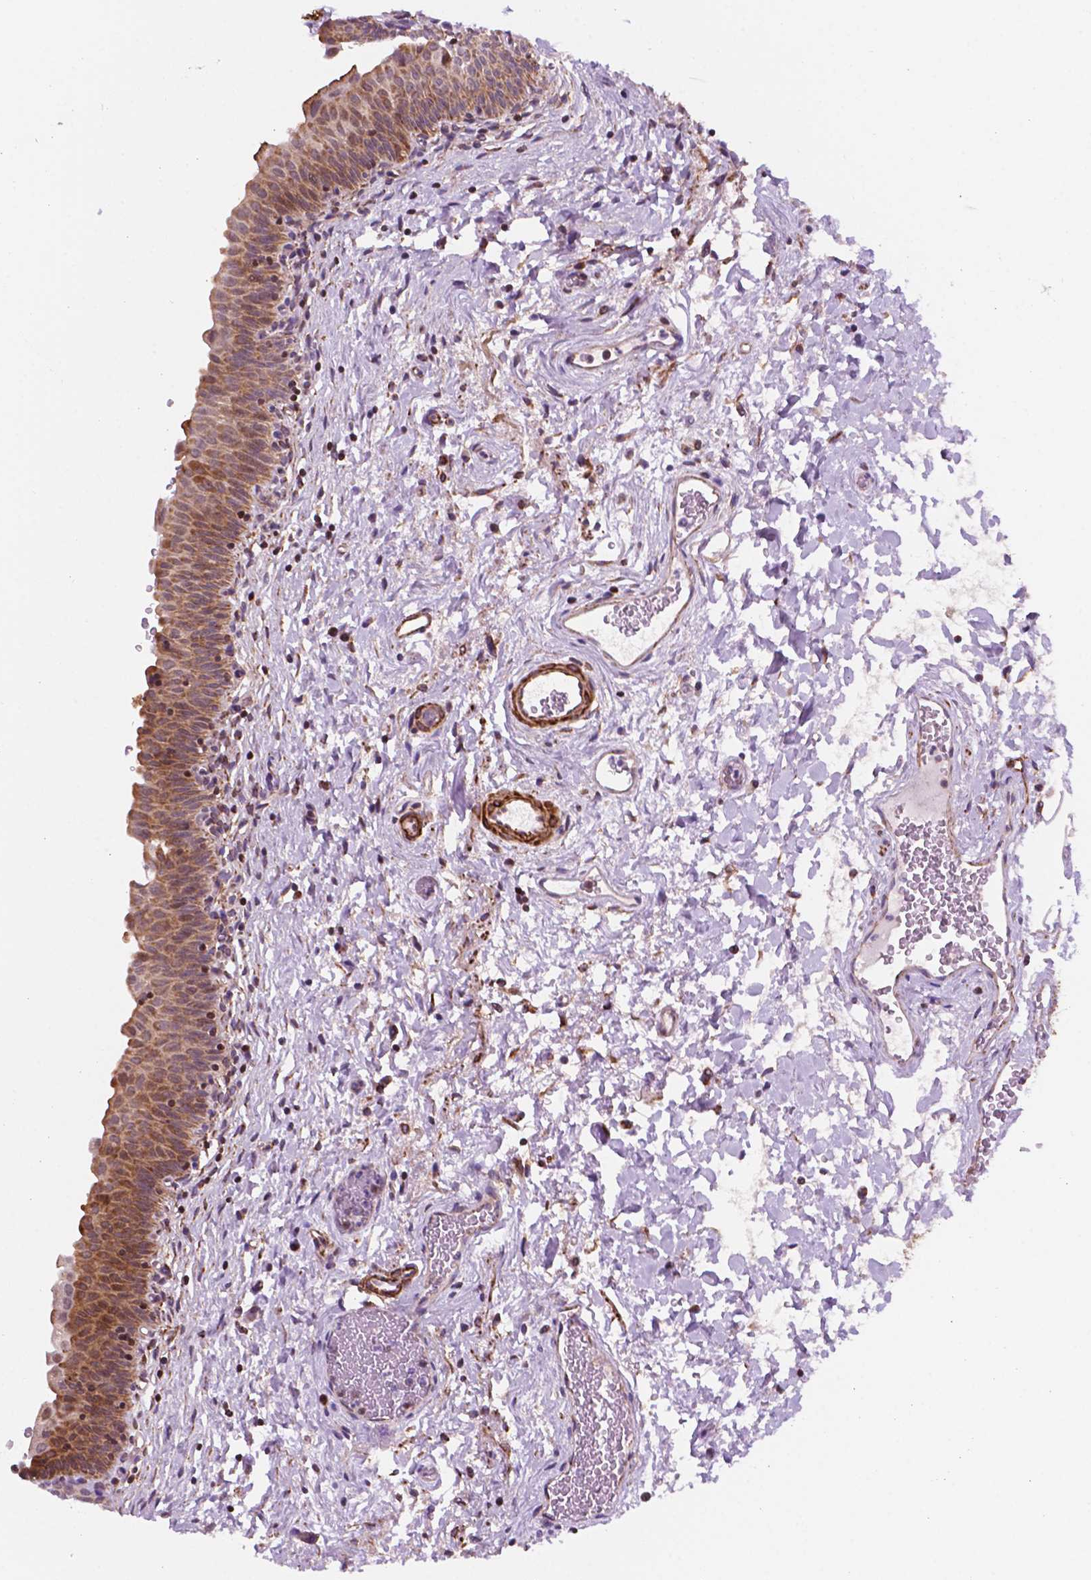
{"staining": {"intensity": "moderate", "quantity": ">75%", "location": "cytoplasmic/membranous"}, "tissue": "urinary bladder", "cell_type": "Urothelial cells", "image_type": "normal", "snomed": [{"axis": "morphology", "description": "Normal tissue, NOS"}, {"axis": "topography", "description": "Urinary bladder"}], "caption": "Benign urinary bladder displays moderate cytoplasmic/membranous positivity in about >75% of urothelial cells (IHC, brightfield microscopy, high magnification)..", "gene": "GEMIN4", "patient": {"sex": "male", "age": 56}}